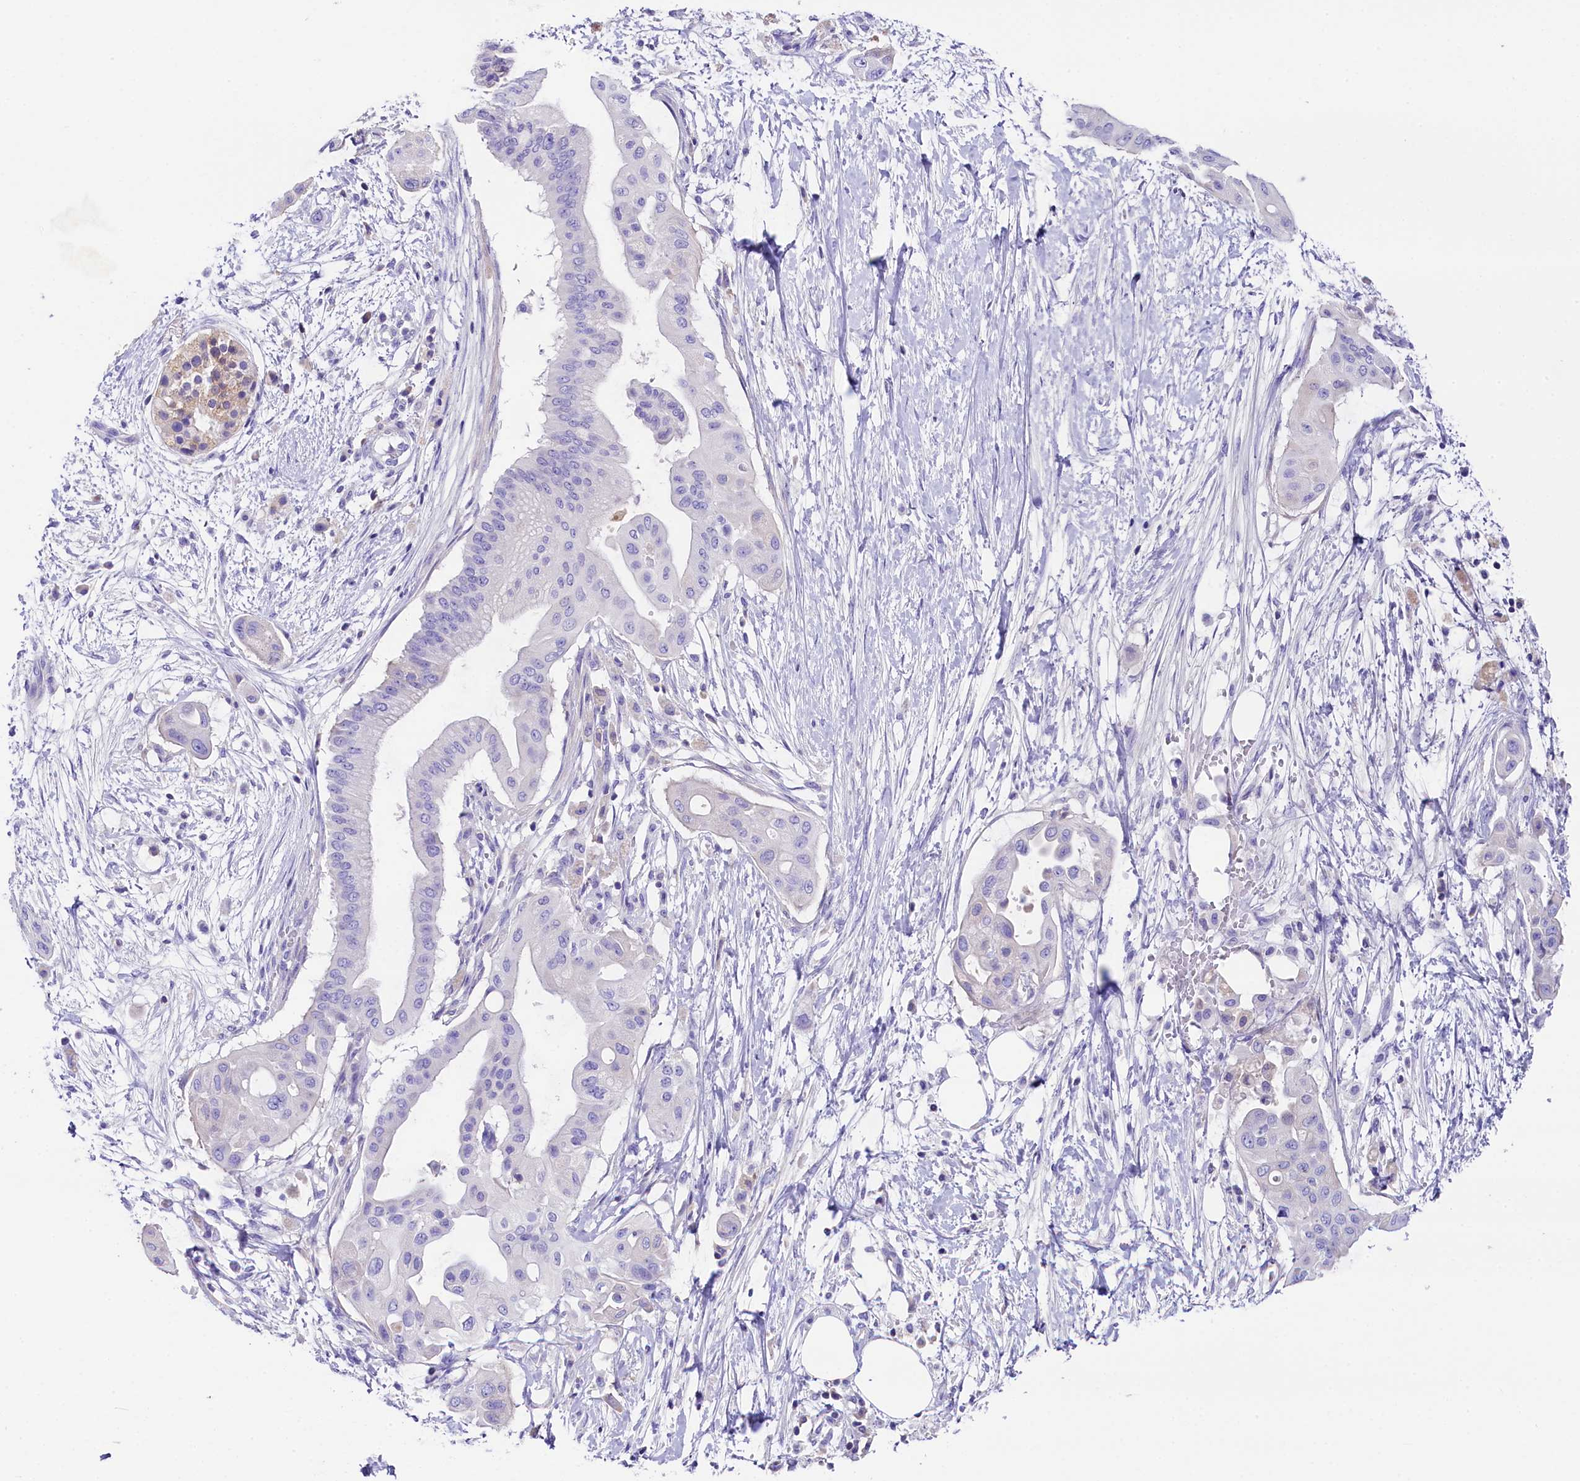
{"staining": {"intensity": "negative", "quantity": "none", "location": "none"}, "tissue": "pancreatic cancer", "cell_type": "Tumor cells", "image_type": "cancer", "snomed": [{"axis": "morphology", "description": "Adenocarcinoma, NOS"}, {"axis": "topography", "description": "Pancreas"}], "caption": "Adenocarcinoma (pancreatic) stained for a protein using immunohistochemistry (IHC) demonstrates no positivity tumor cells.", "gene": "SKIDA1", "patient": {"sex": "male", "age": 68}}